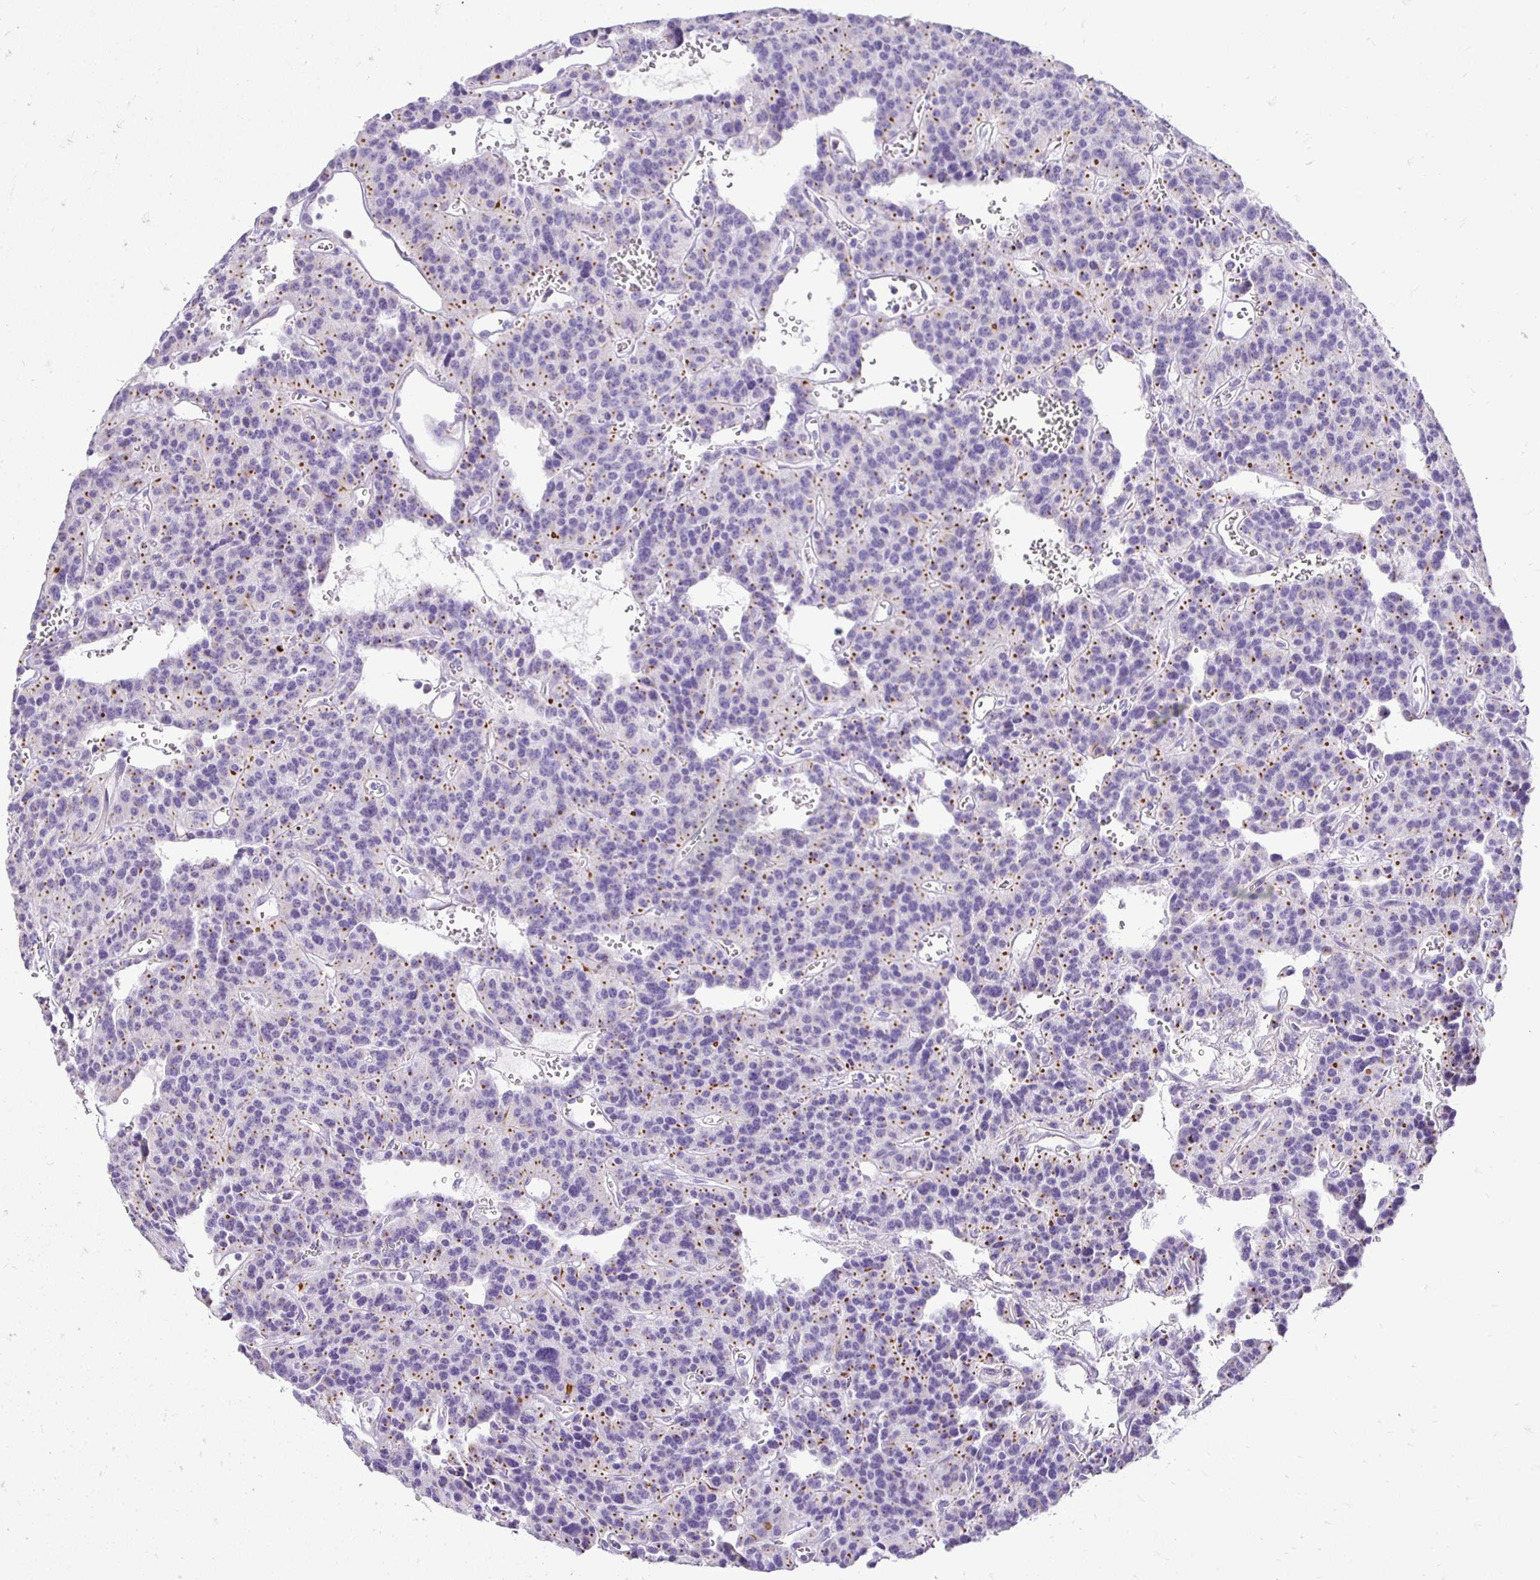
{"staining": {"intensity": "negative", "quantity": "none", "location": "none"}, "tissue": "carcinoid", "cell_type": "Tumor cells", "image_type": "cancer", "snomed": [{"axis": "morphology", "description": "Carcinoid, malignant, NOS"}, {"axis": "topography", "description": "Lung"}], "caption": "IHC photomicrograph of human carcinoid (malignant) stained for a protein (brown), which shows no expression in tumor cells.", "gene": "TAF1D", "patient": {"sex": "female", "age": 71}}